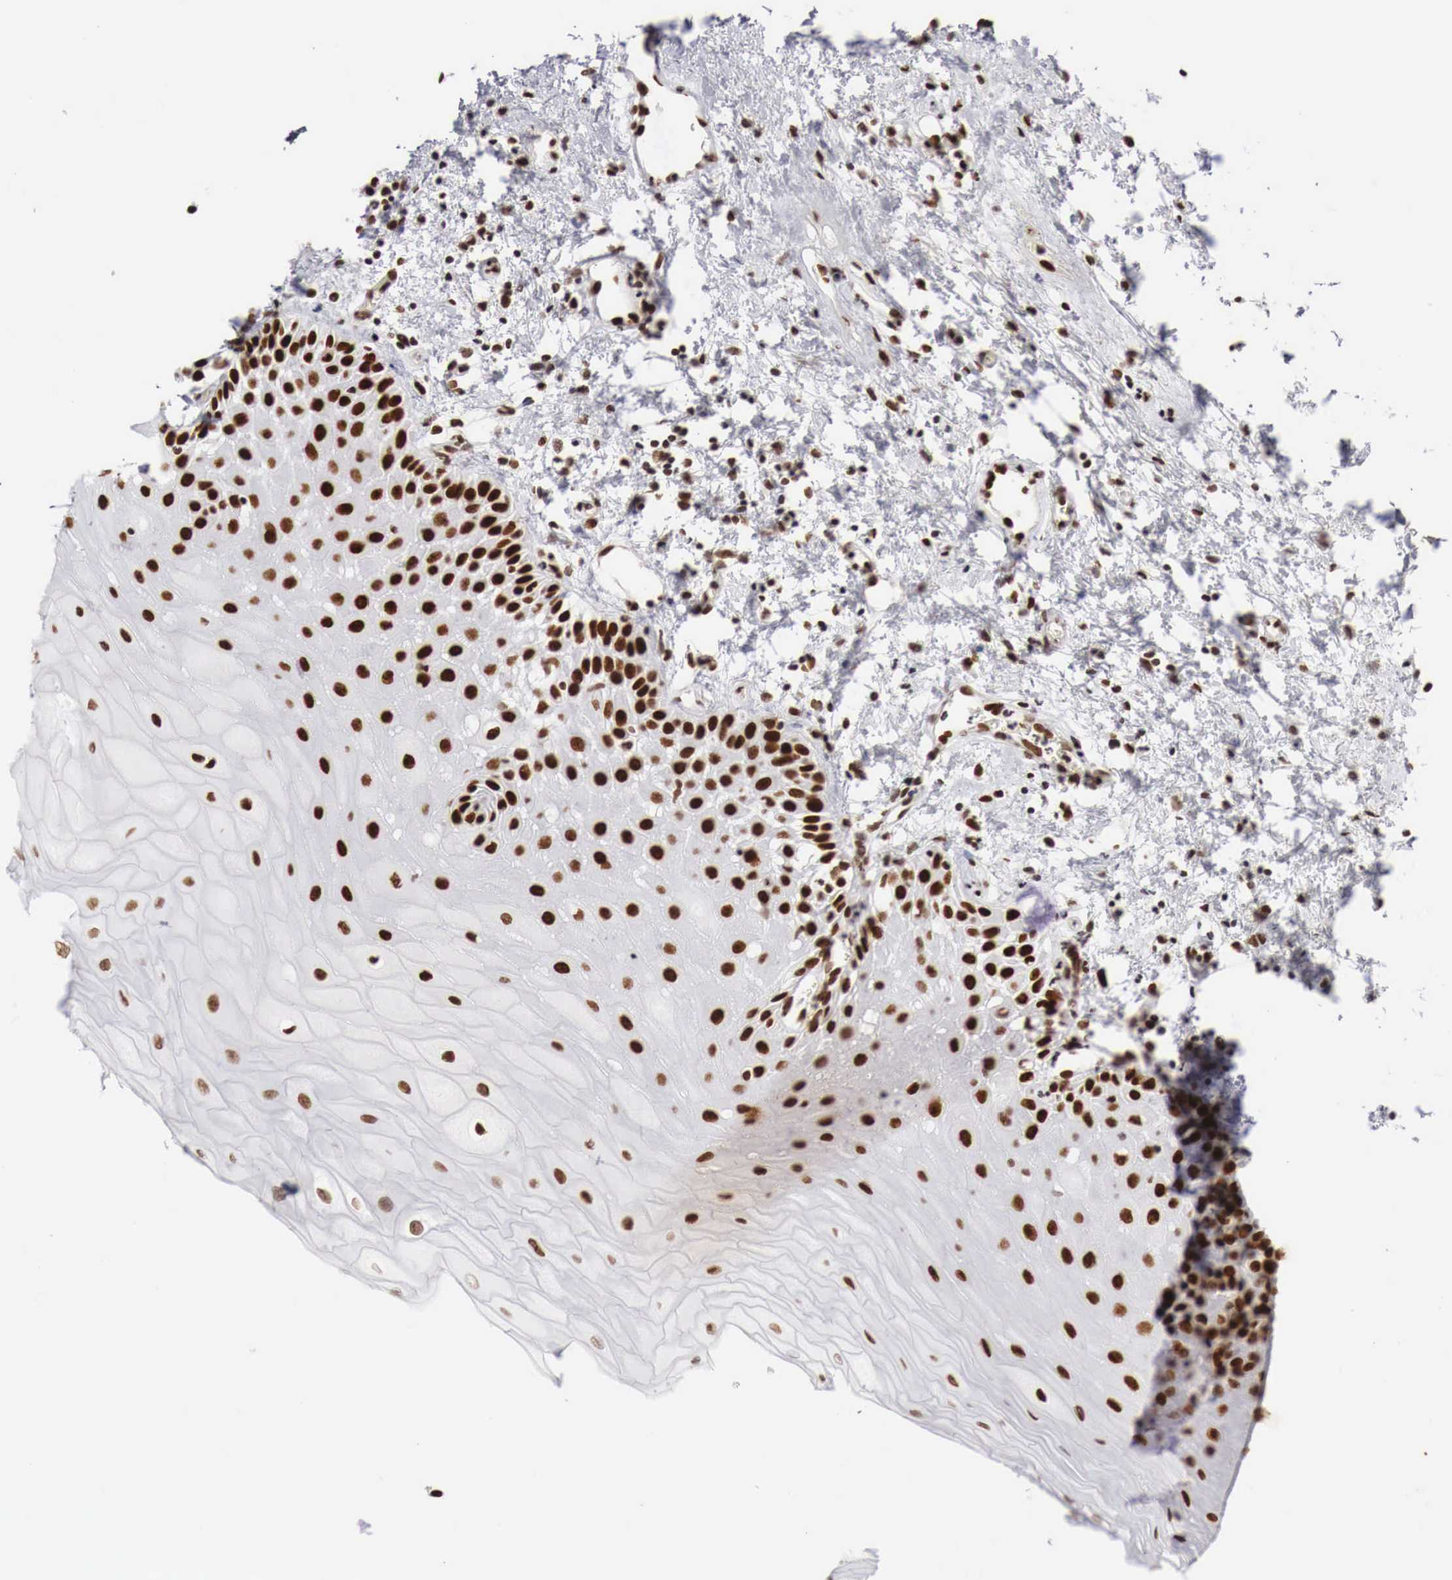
{"staining": {"intensity": "strong", "quantity": "<25%", "location": "nuclear"}, "tissue": "oral mucosa", "cell_type": "Squamous epithelial cells", "image_type": "normal", "snomed": [{"axis": "morphology", "description": "Normal tissue, NOS"}, {"axis": "topography", "description": "Oral tissue"}], "caption": "This micrograph demonstrates immunohistochemistry staining of benign oral mucosa, with medium strong nuclear staining in approximately <25% of squamous epithelial cells.", "gene": "PHF14", "patient": {"sex": "male", "age": 54}}